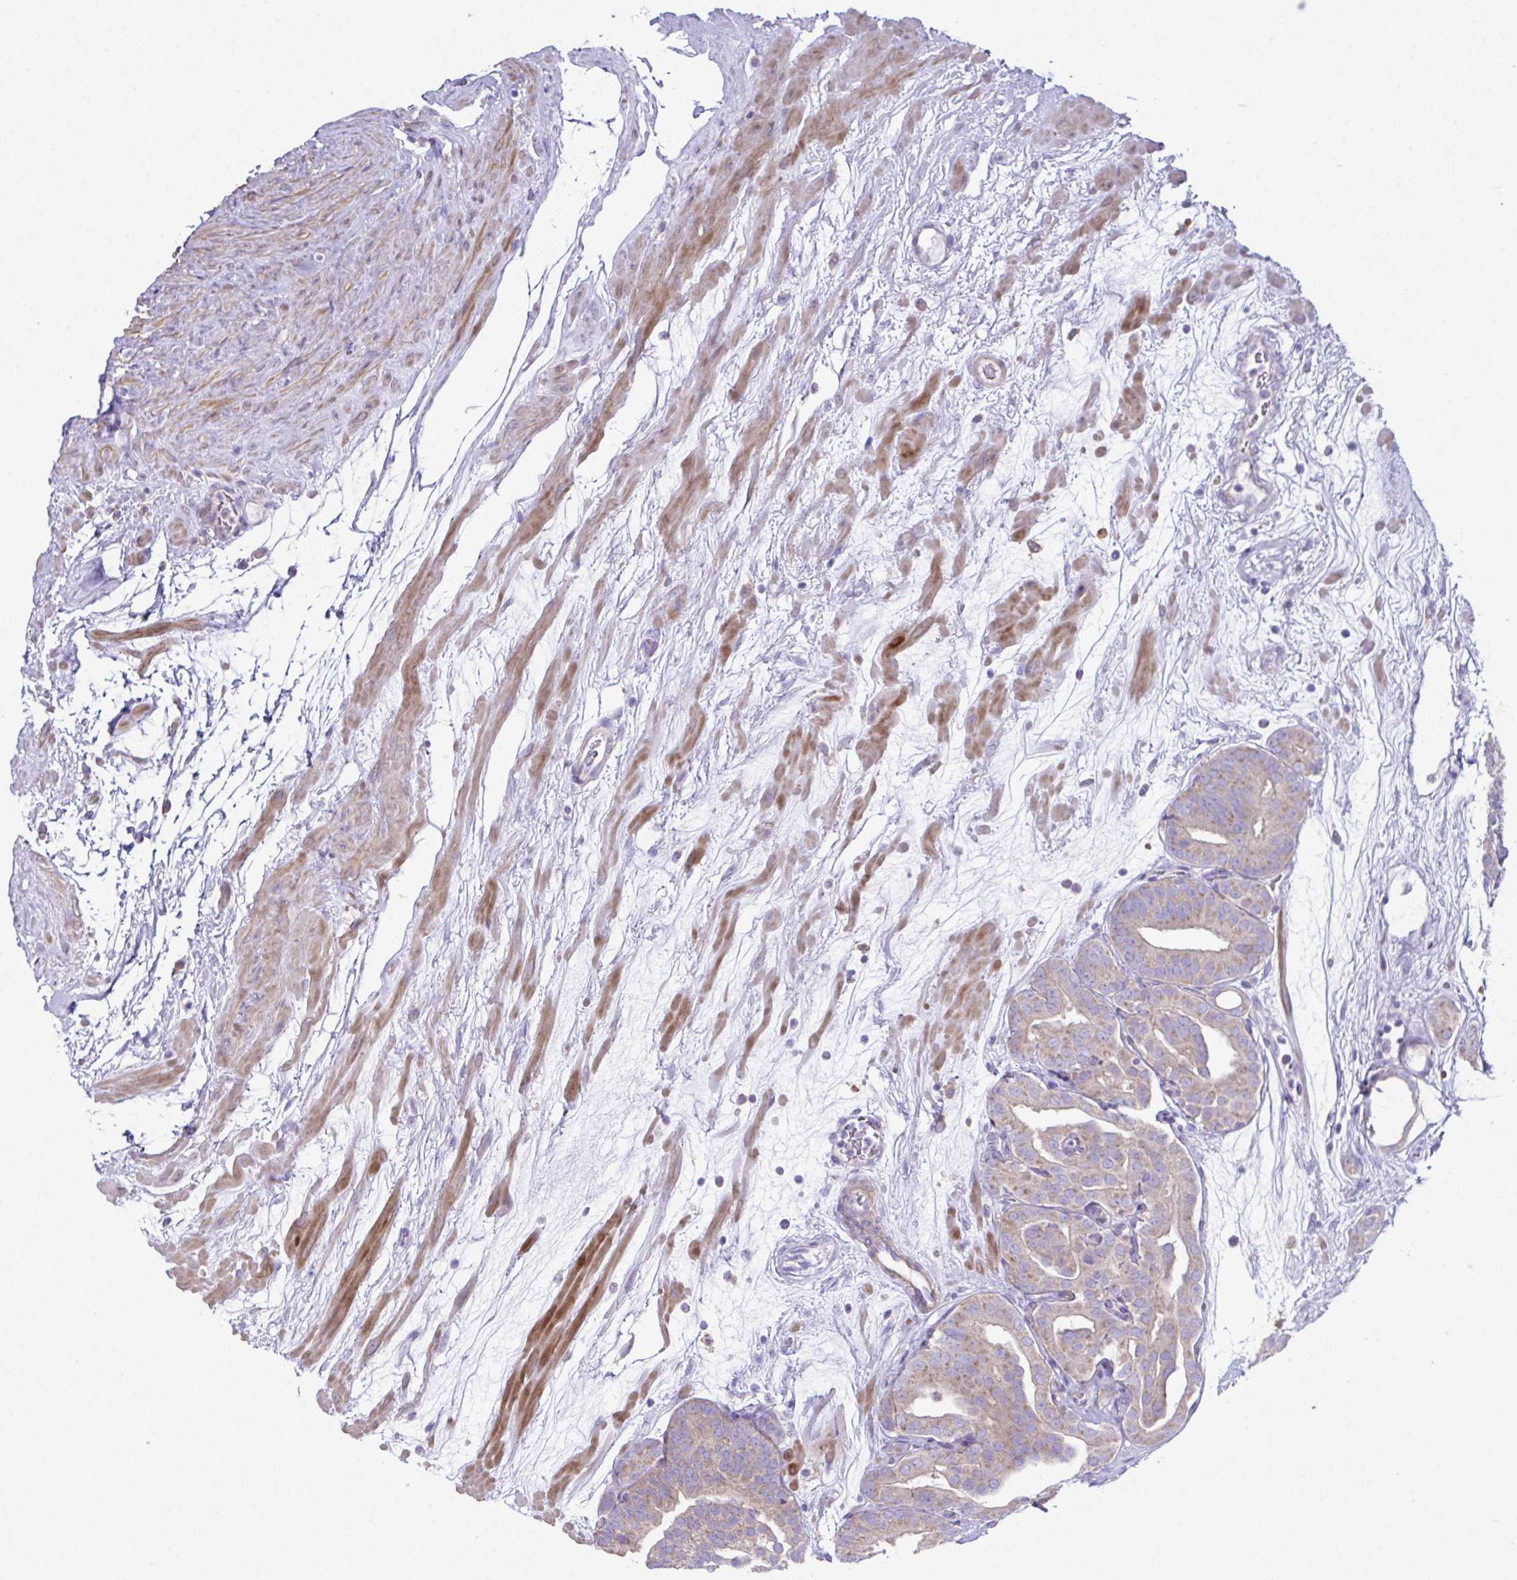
{"staining": {"intensity": "weak", "quantity": ">75%", "location": "cytoplasmic/membranous"}, "tissue": "prostate cancer", "cell_type": "Tumor cells", "image_type": "cancer", "snomed": [{"axis": "morphology", "description": "Adenocarcinoma, High grade"}, {"axis": "topography", "description": "Prostate"}], "caption": "Human prostate adenocarcinoma (high-grade) stained with a protein marker demonstrates weak staining in tumor cells.", "gene": "OR4P4", "patient": {"sex": "male", "age": 66}}